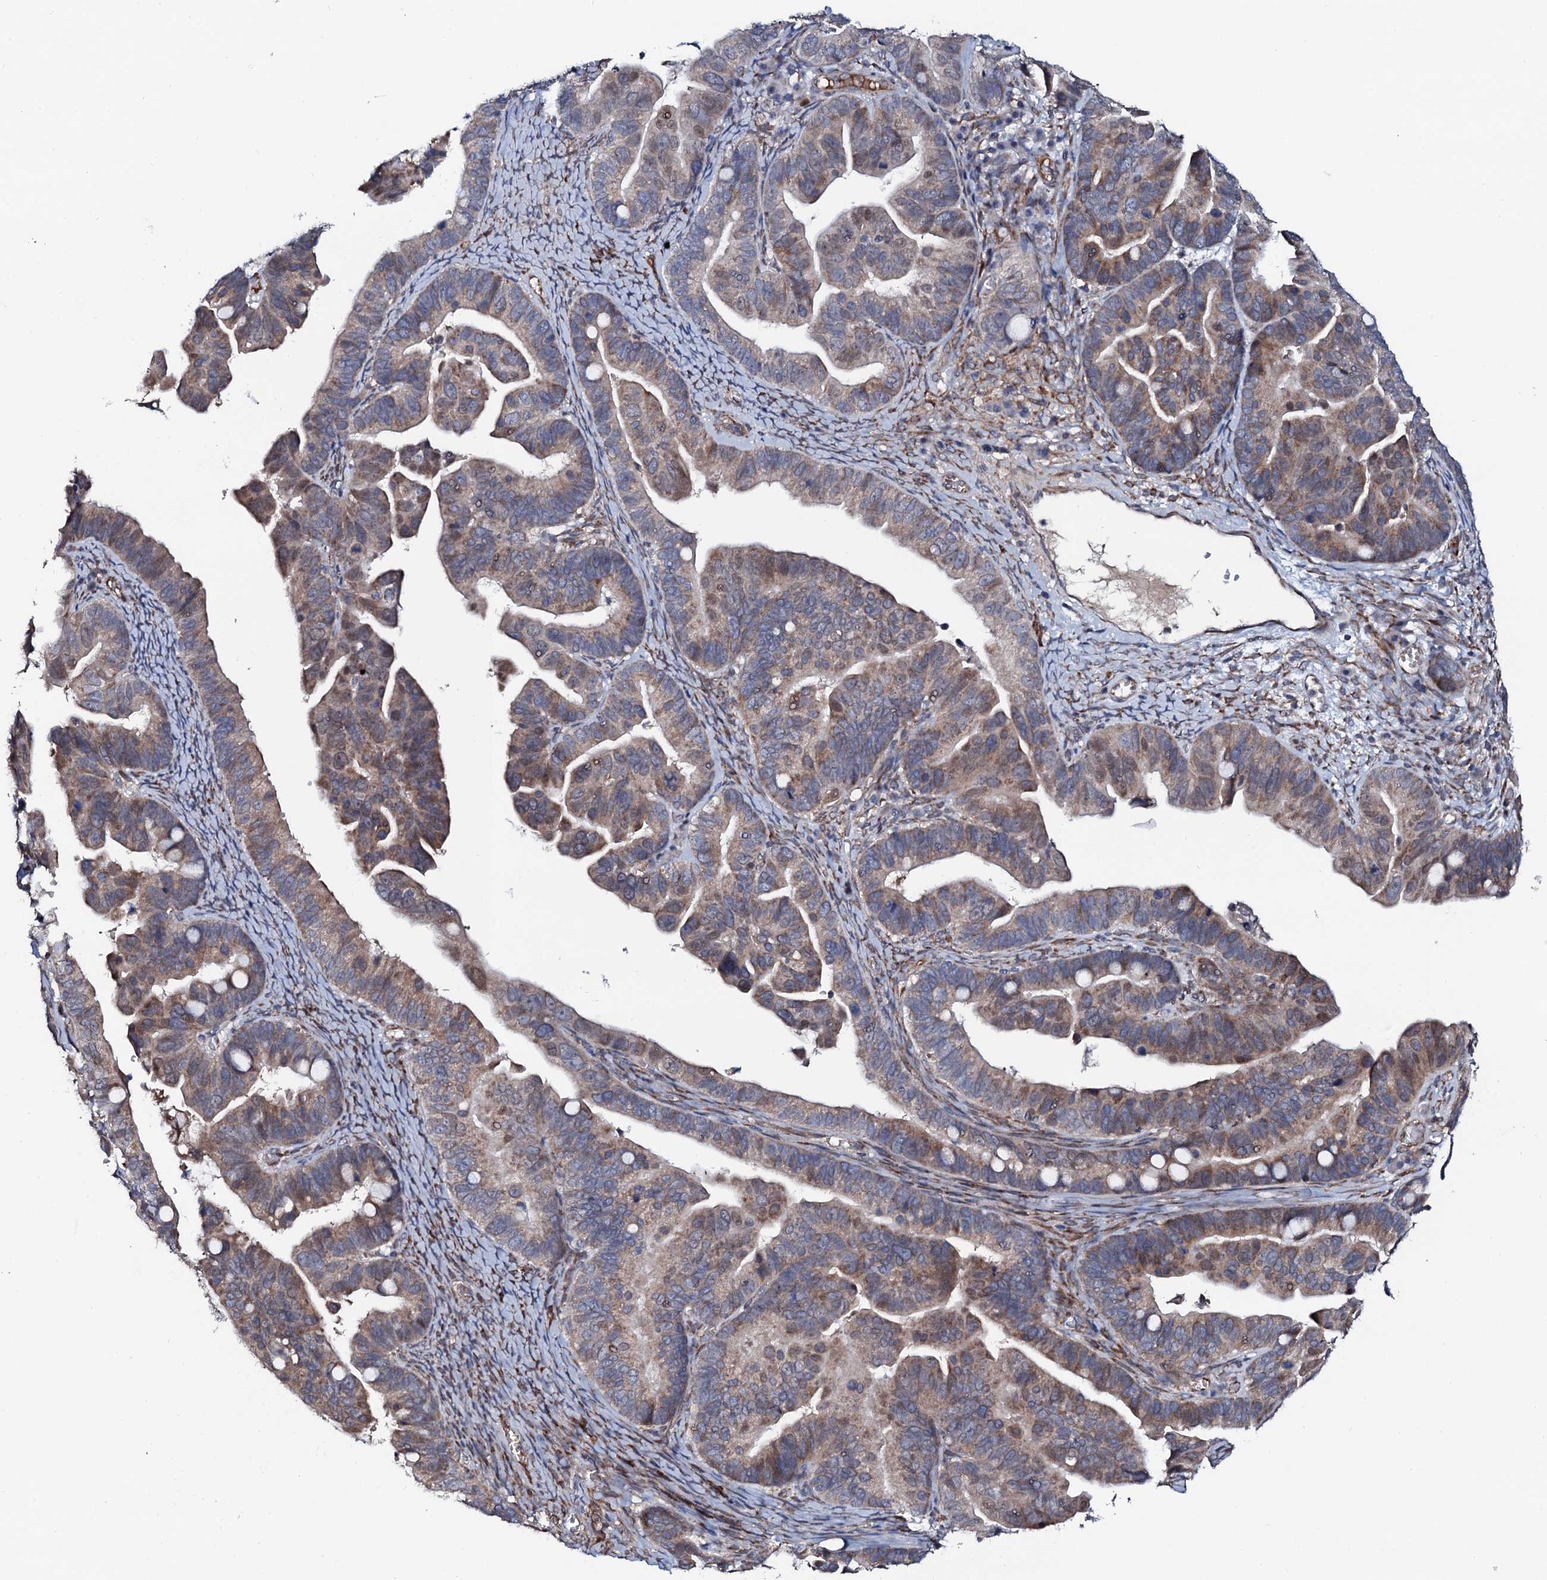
{"staining": {"intensity": "moderate", "quantity": ">75%", "location": "cytoplasmic/membranous"}, "tissue": "ovarian cancer", "cell_type": "Tumor cells", "image_type": "cancer", "snomed": [{"axis": "morphology", "description": "Cystadenocarcinoma, serous, NOS"}, {"axis": "topography", "description": "Ovary"}], "caption": "Moderate cytoplasmic/membranous expression for a protein is seen in about >75% of tumor cells of ovarian serous cystadenocarcinoma using immunohistochemistry.", "gene": "PPP1R3D", "patient": {"sex": "female", "age": 56}}